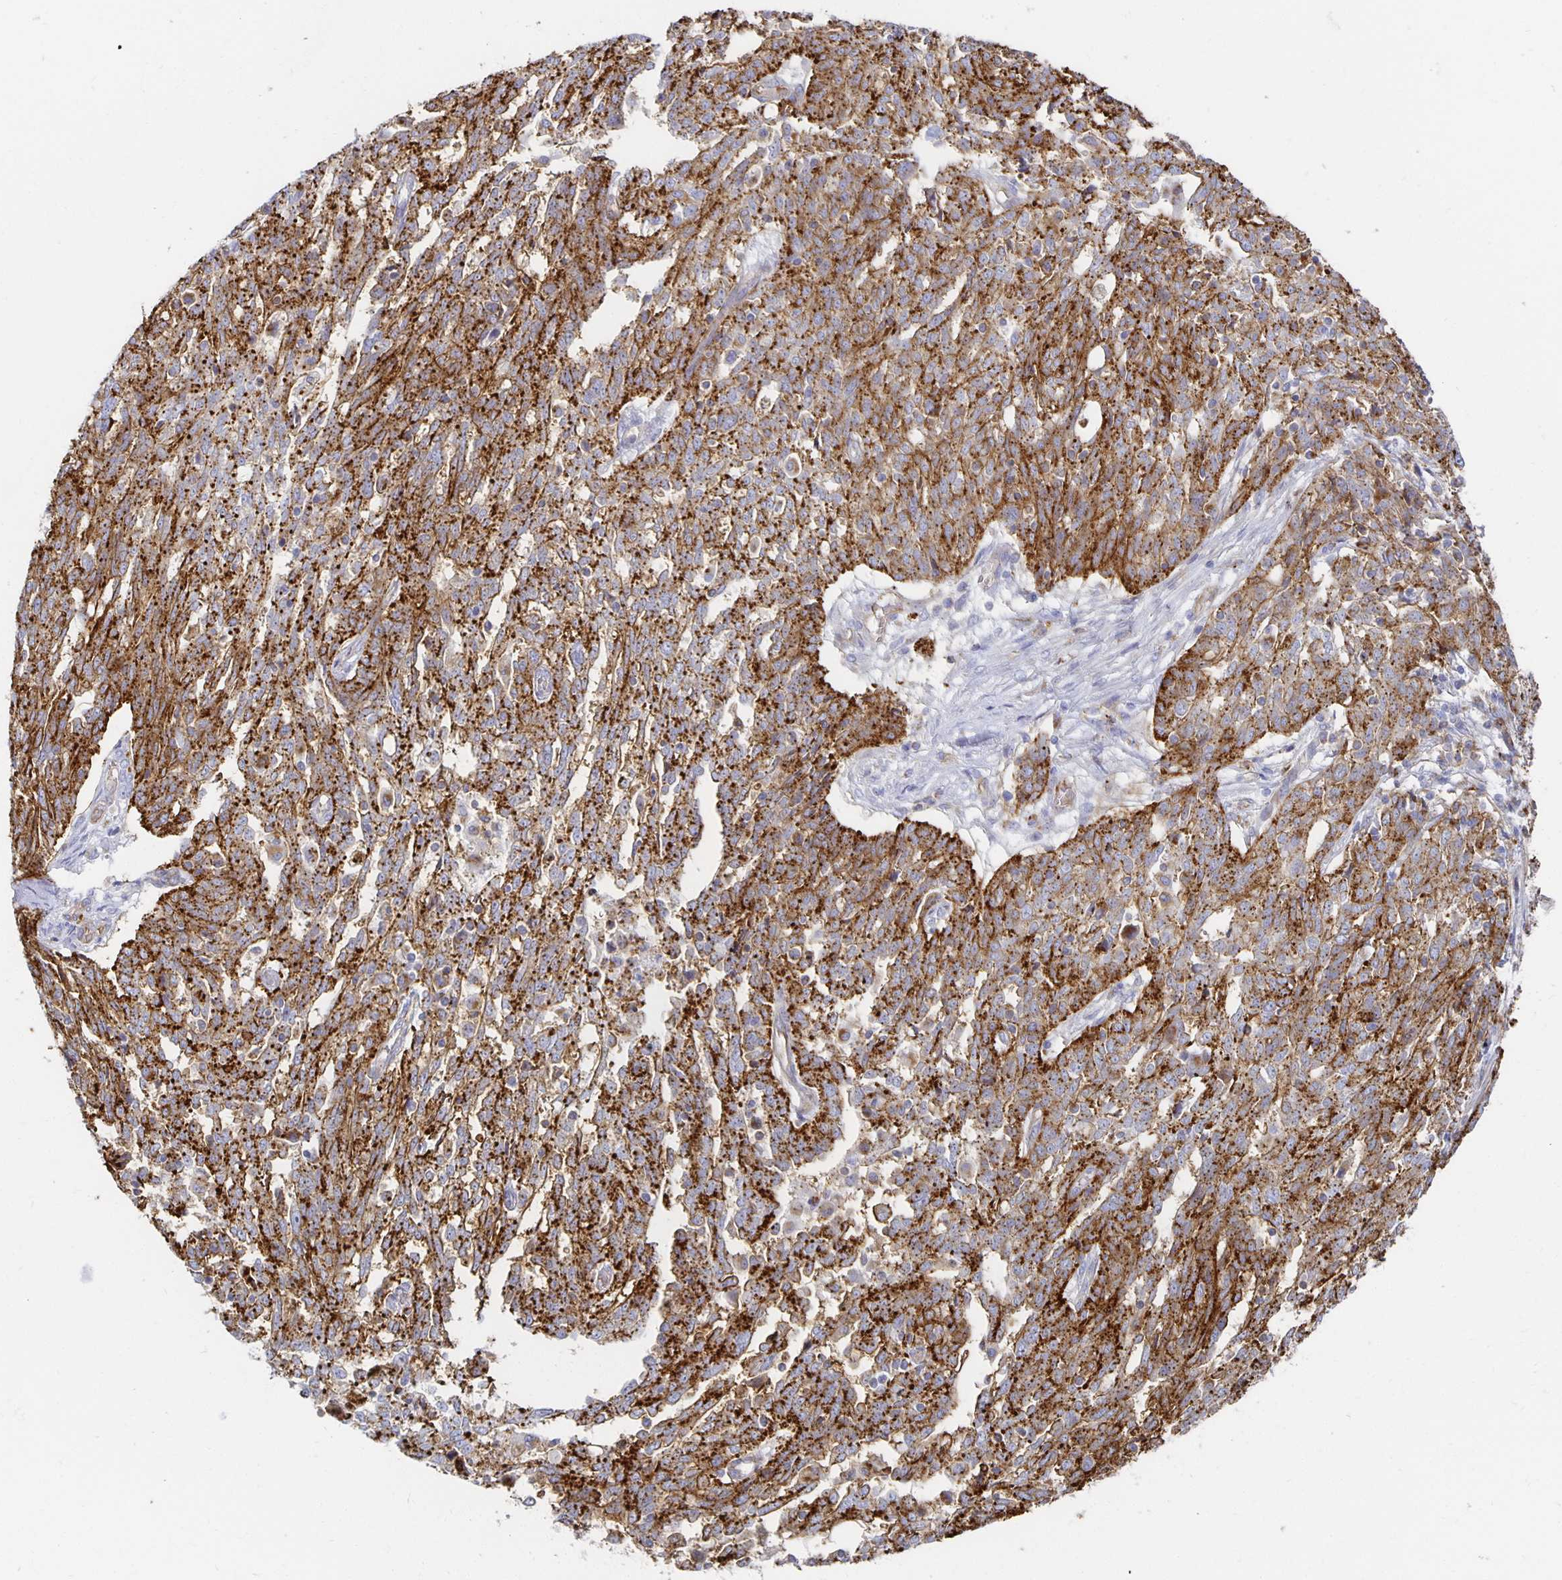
{"staining": {"intensity": "strong", "quantity": ">75%", "location": "cytoplasmic/membranous"}, "tissue": "ovarian cancer", "cell_type": "Tumor cells", "image_type": "cancer", "snomed": [{"axis": "morphology", "description": "Cystadenocarcinoma, serous, NOS"}, {"axis": "topography", "description": "Ovary"}], "caption": "Strong cytoplasmic/membranous protein positivity is identified in about >75% of tumor cells in ovarian serous cystadenocarcinoma.", "gene": "TAAR1", "patient": {"sex": "female", "age": 67}}